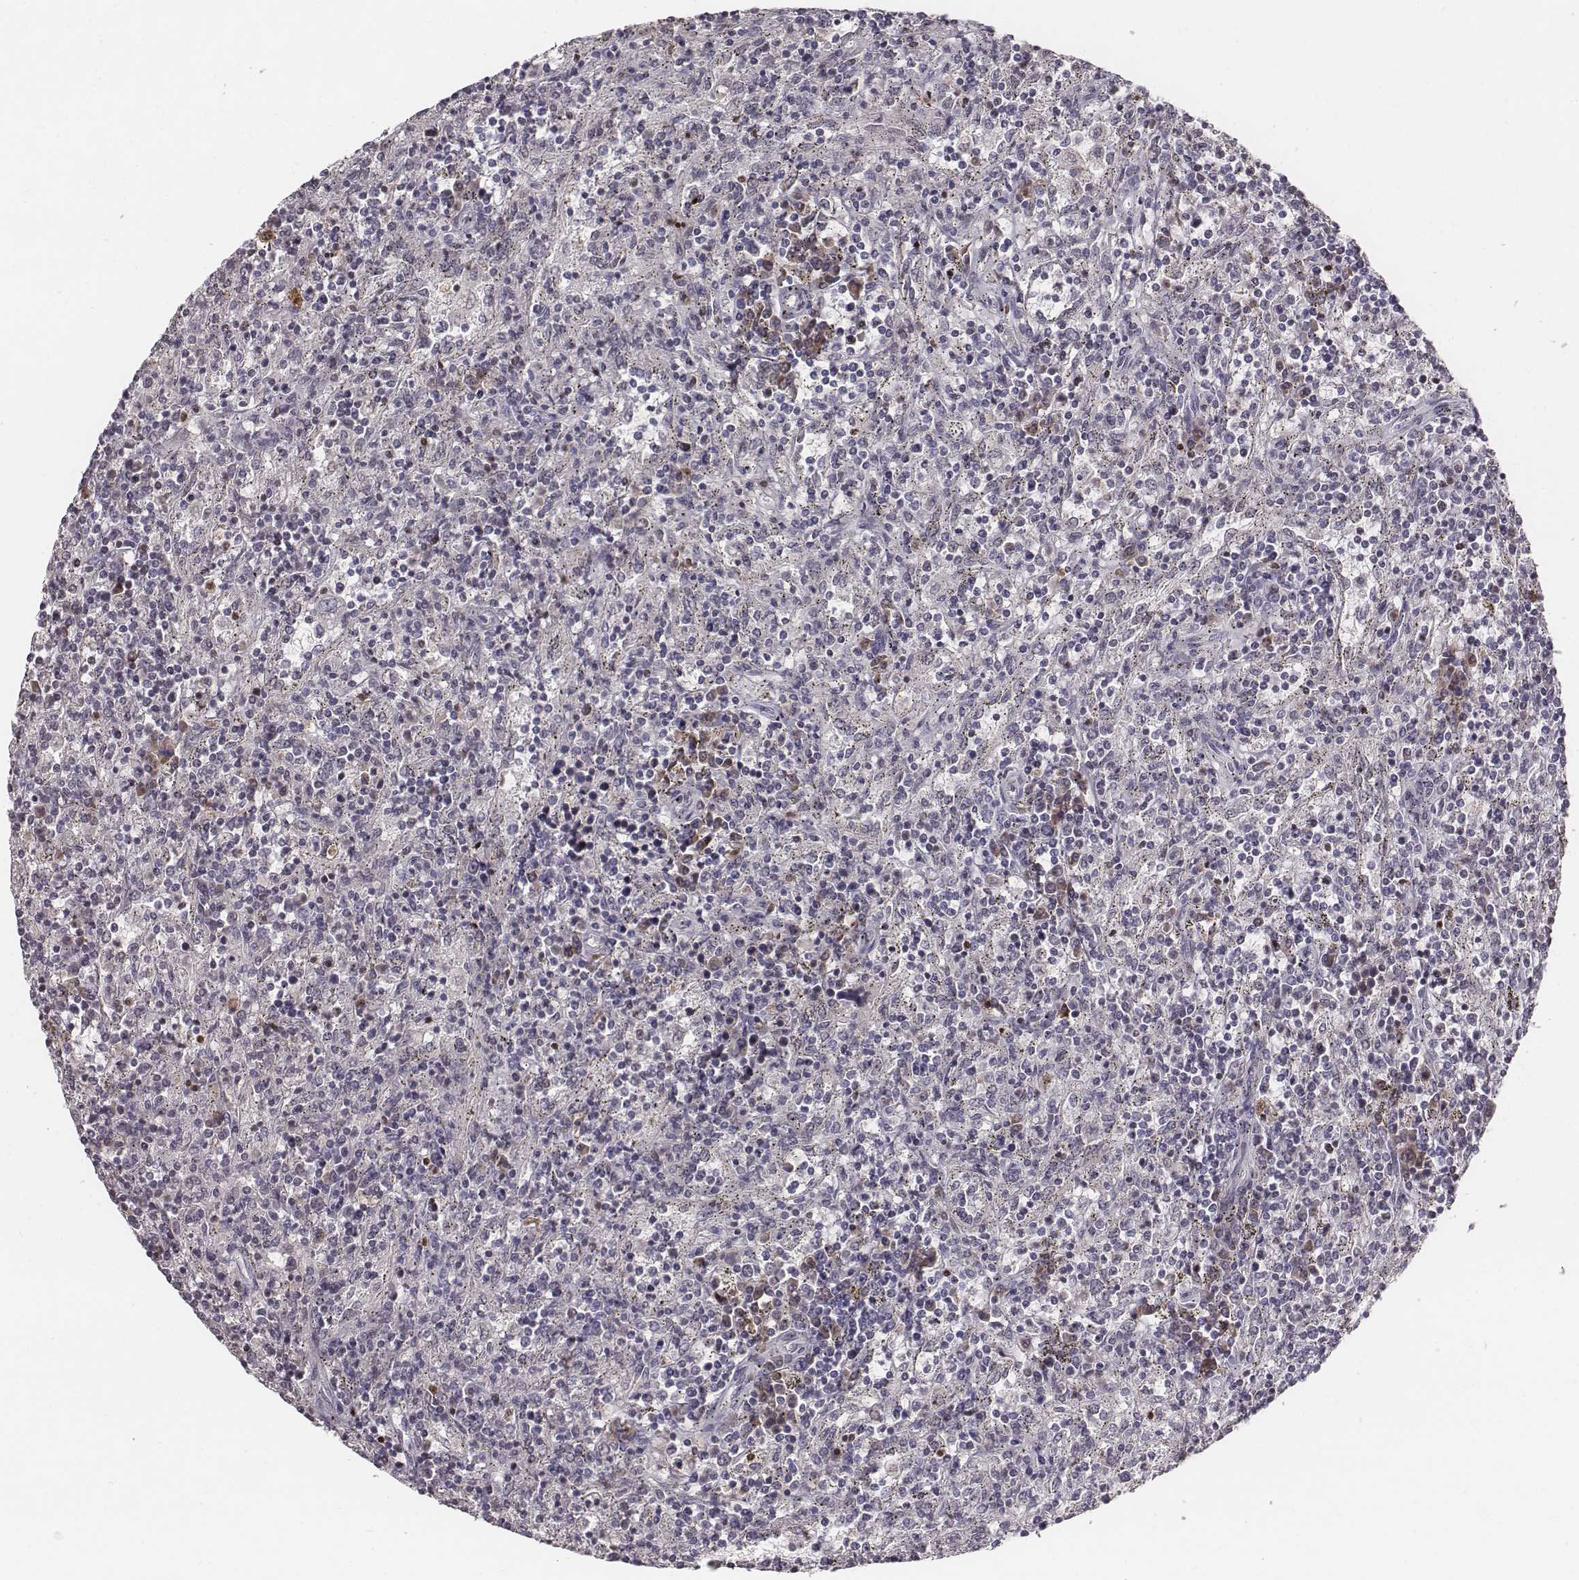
{"staining": {"intensity": "negative", "quantity": "none", "location": "none"}, "tissue": "lymphoma", "cell_type": "Tumor cells", "image_type": "cancer", "snomed": [{"axis": "morphology", "description": "Malignant lymphoma, non-Hodgkin's type, Low grade"}, {"axis": "topography", "description": "Spleen"}], "caption": "The micrograph exhibits no significant expression in tumor cells of low-grade malignant lymphoma, non-Hodgkin's type. Nuclei are stained in blue.", "gene": "NDC1", "patient": {"sex": "male", "age": 62}}